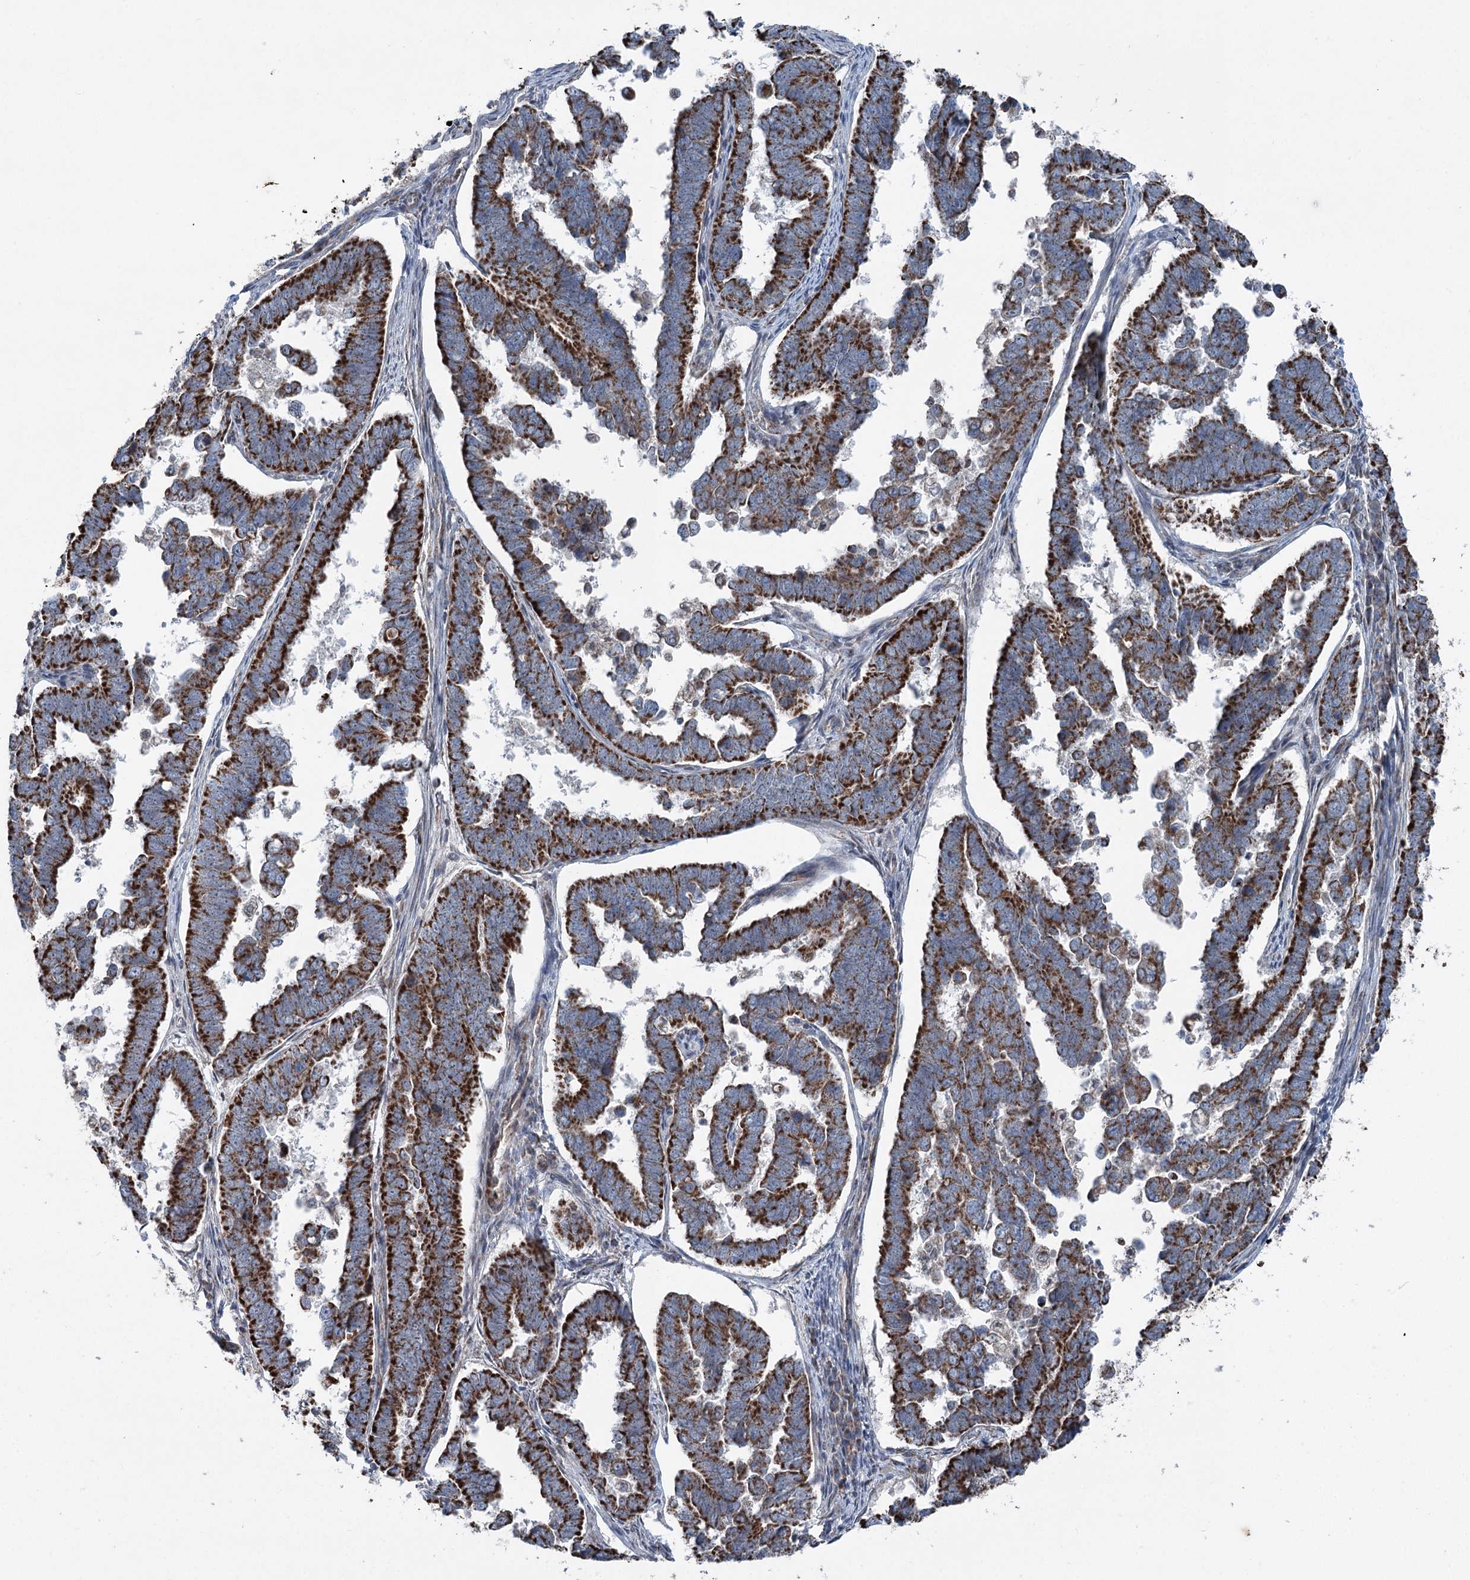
{"staining": {"intensity": "strong", "quantity": ">75%", "location": "cytoplasmic/membranous"}, "tissue": "endometrial cancer", "cell_type": "Tumor cells", "image_type": "cancer", "snomed": [{"axis": "morphology", "description": "Adenocarcinoma, NOS"}, {"axis": "topography", "description": "Endometrium"}], "caption": "IHC photomicrograph of human endometrial adenocarcinoma stained for a protein (brown), which displays high levels of strong cytoplasmic/membranous expression in approximately >75% of tumor cells.", "gene": "UCN3", "patient": {"sex": "female", "age": 75}}